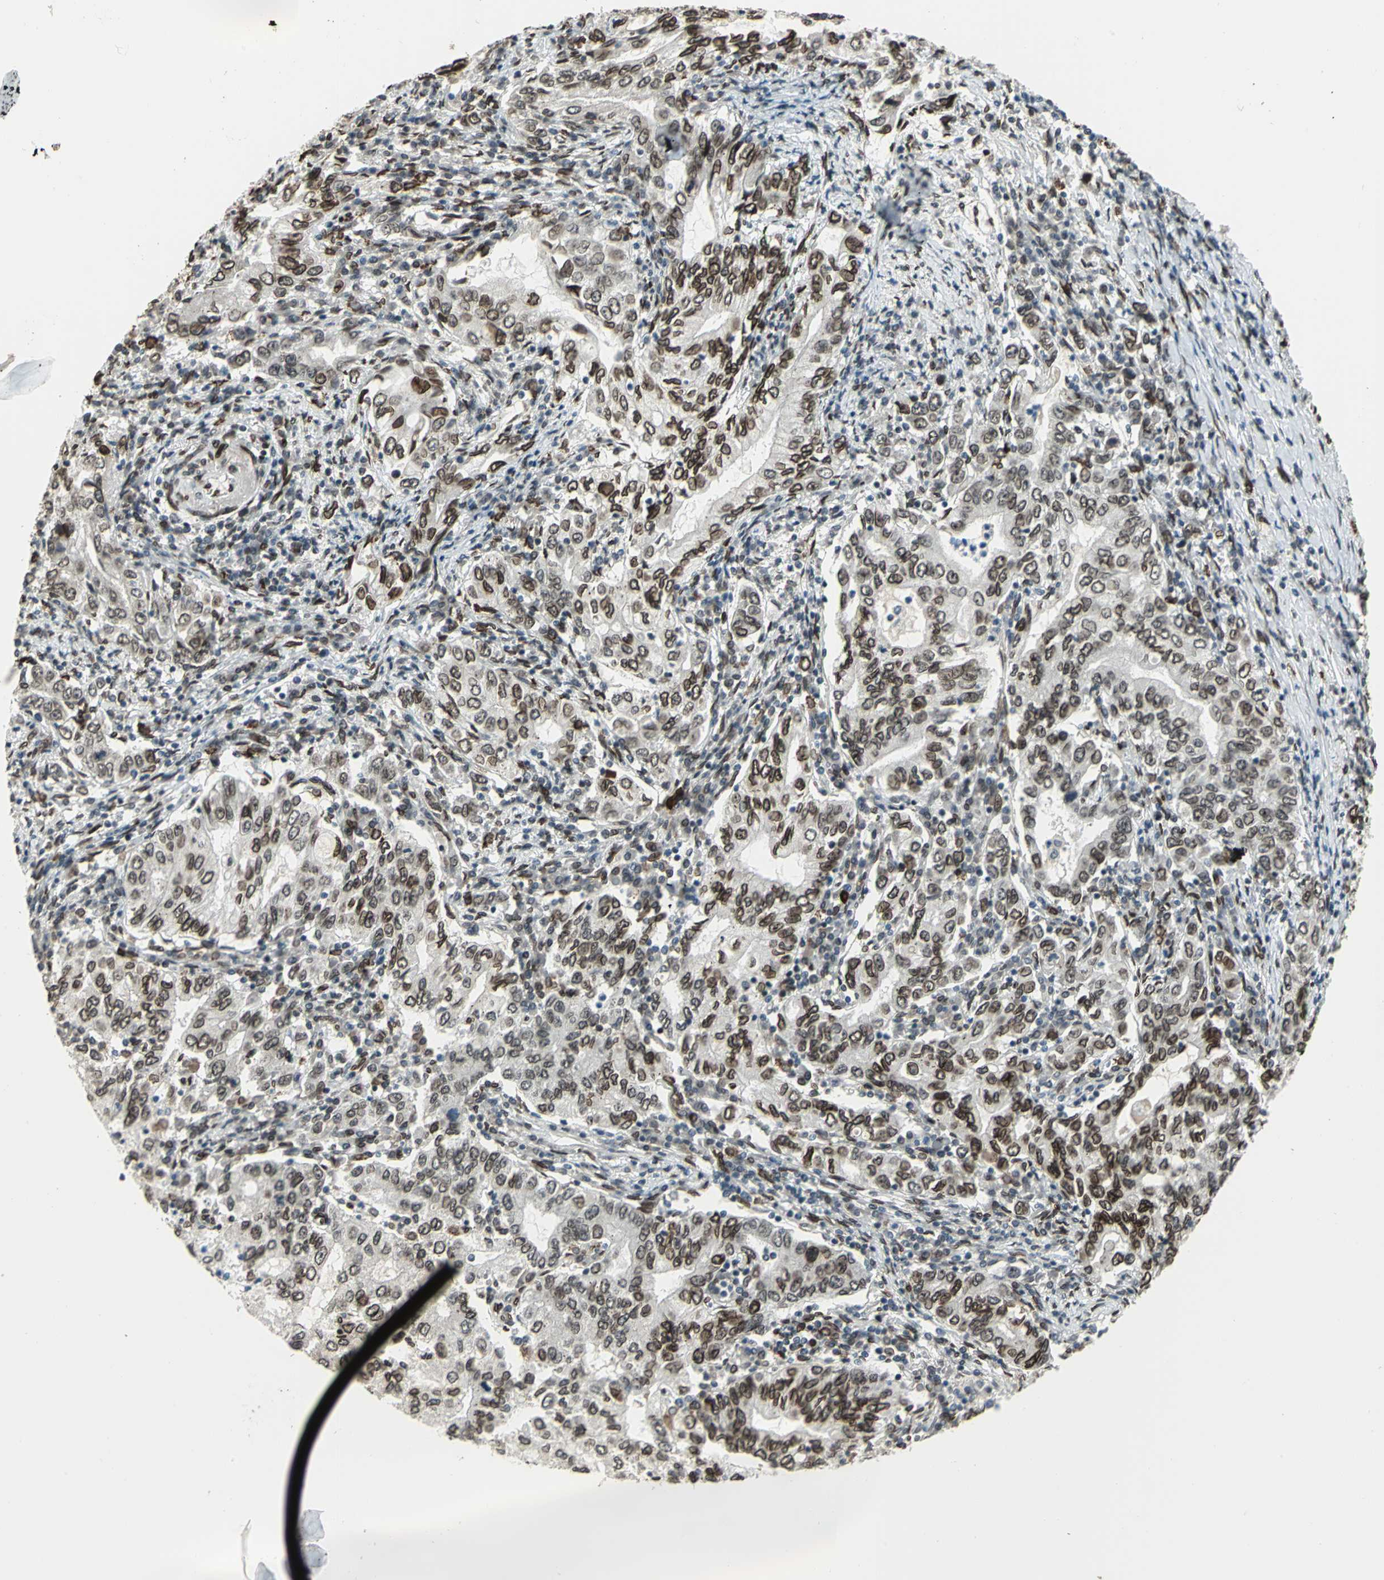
{"staining": {"intensity": "strong", "quantity": ">75%", "location": "cytoplasmic/membranous,nuclear"}, "tissue": "stomach cancer", "cell_type": "Tumor cells", "image_type": "cancer", "snomed": [{"axis": "morphology", "description": "Adenocarcinoma, NOS"}, {"axis": "topography", "description": "Stomach, lower"}], "caption": "Immunohistochemical staining of human adenocarcinoma (stomach) reveals high levels of strong cytoplasmic/membranous and nuclear staining in about >75% of tumor cells. The staining was performed using DAB to visualize the protein expression in brown, while the nuclei were stained in blue with hematoxylin (Magnification: 20x).", "gene": "ISY1", "patient": {"sex": "female", "age": 72}}